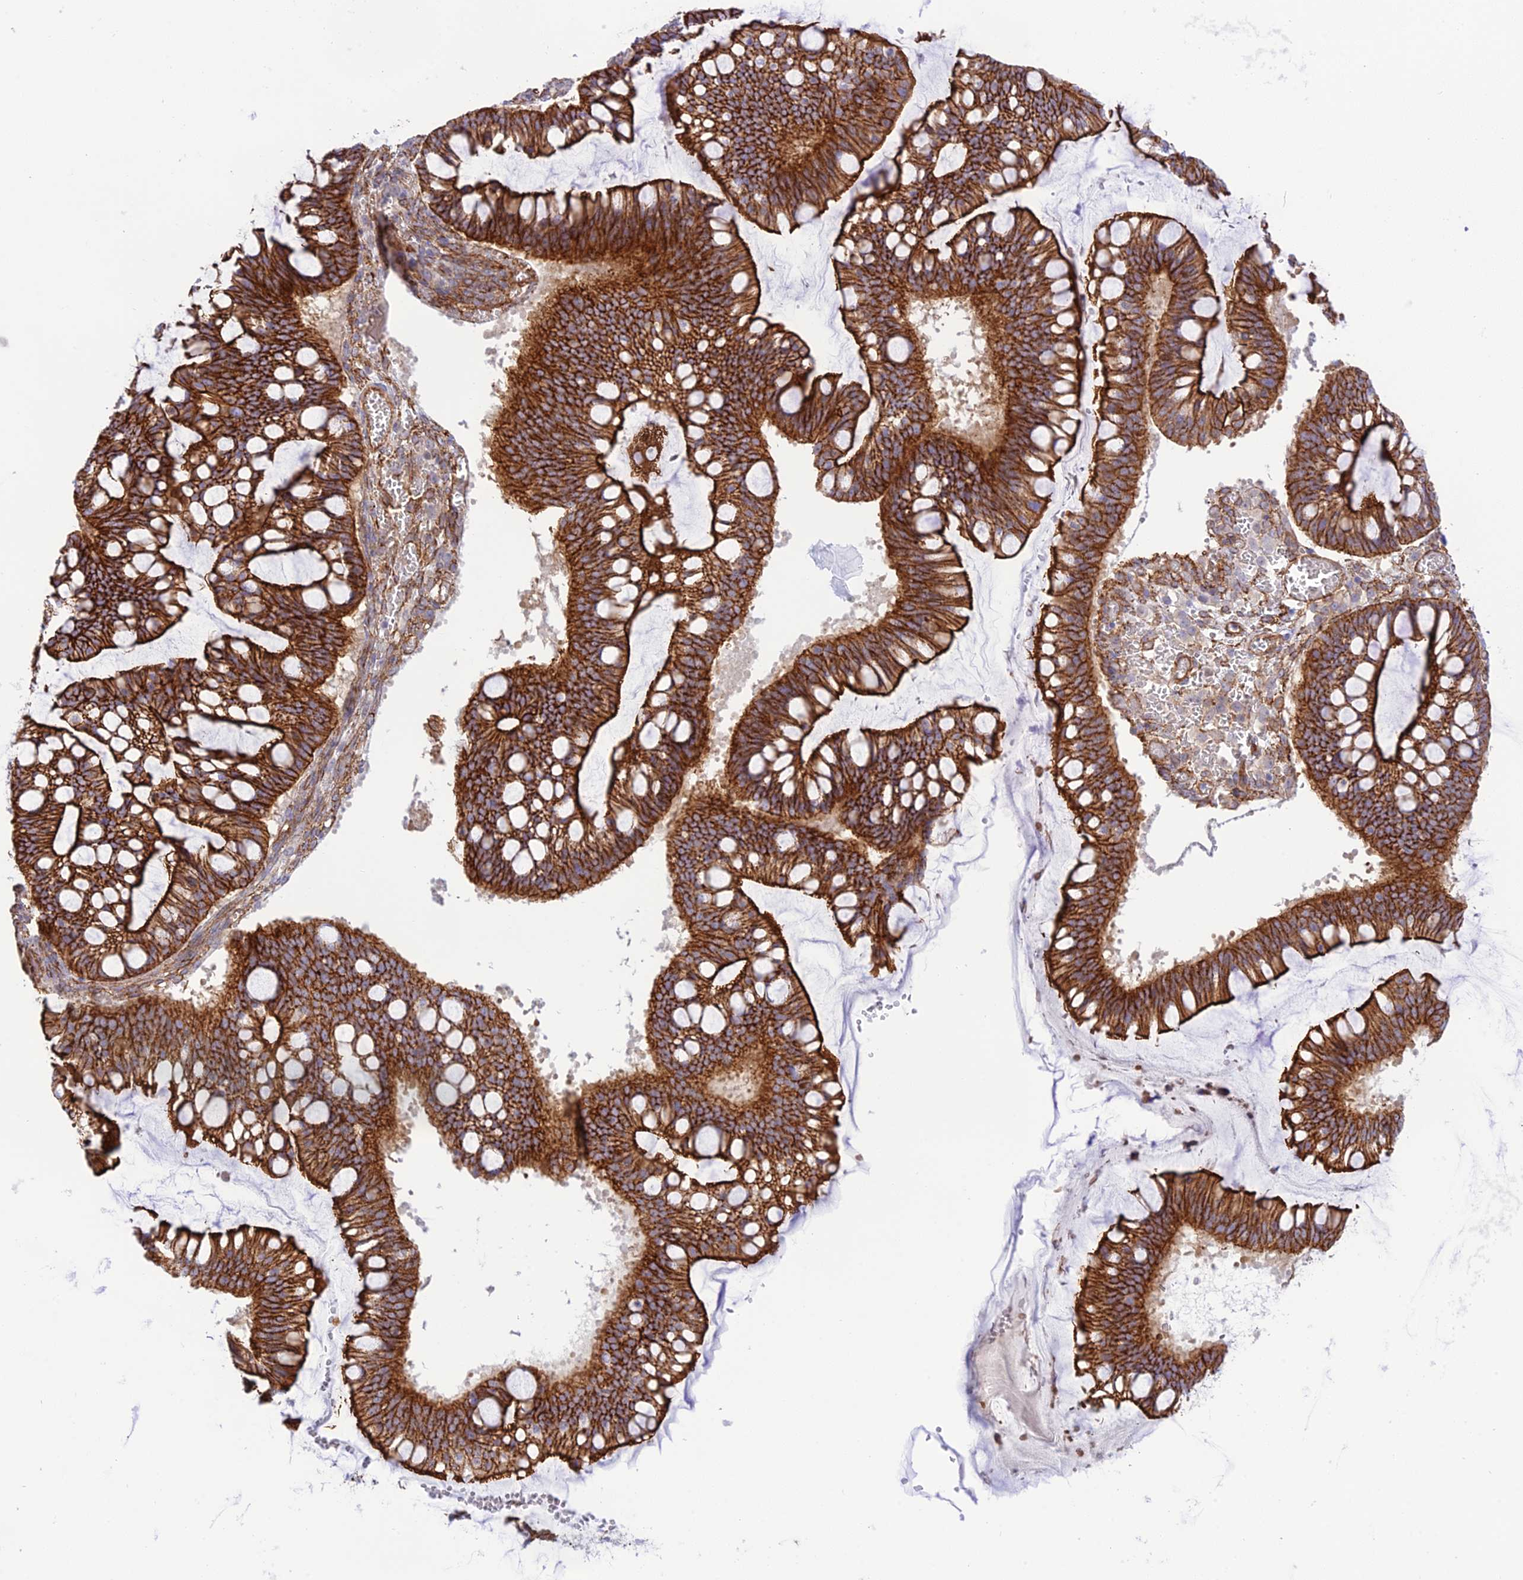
{"staining": {"intensity": "strong", "quantity": ">75%", "location": "cytoplasmic/membranous"}, "tissue": "ovarian cancer", "cell_type": "Tumor cells", "image_type": "cancer", "snomed": [{"axis": "morphology", "description": "Cystadenocarcinoma, mucinous, NOS"}, {"axis": "topography", "description": "Ovary"}], "caption": "This histopathology image reveals mucinous cystadenocarcinoma (ovarian) stained with immunohistochemistry (IHC) to label a protein in brown. The cytoplasmic/membranous of tumor cells show strong positivity for the protein. Nuclei are counter-stained blue.", "gene": "YPEL5", "patient": {"sex": "female", "age": 73}}